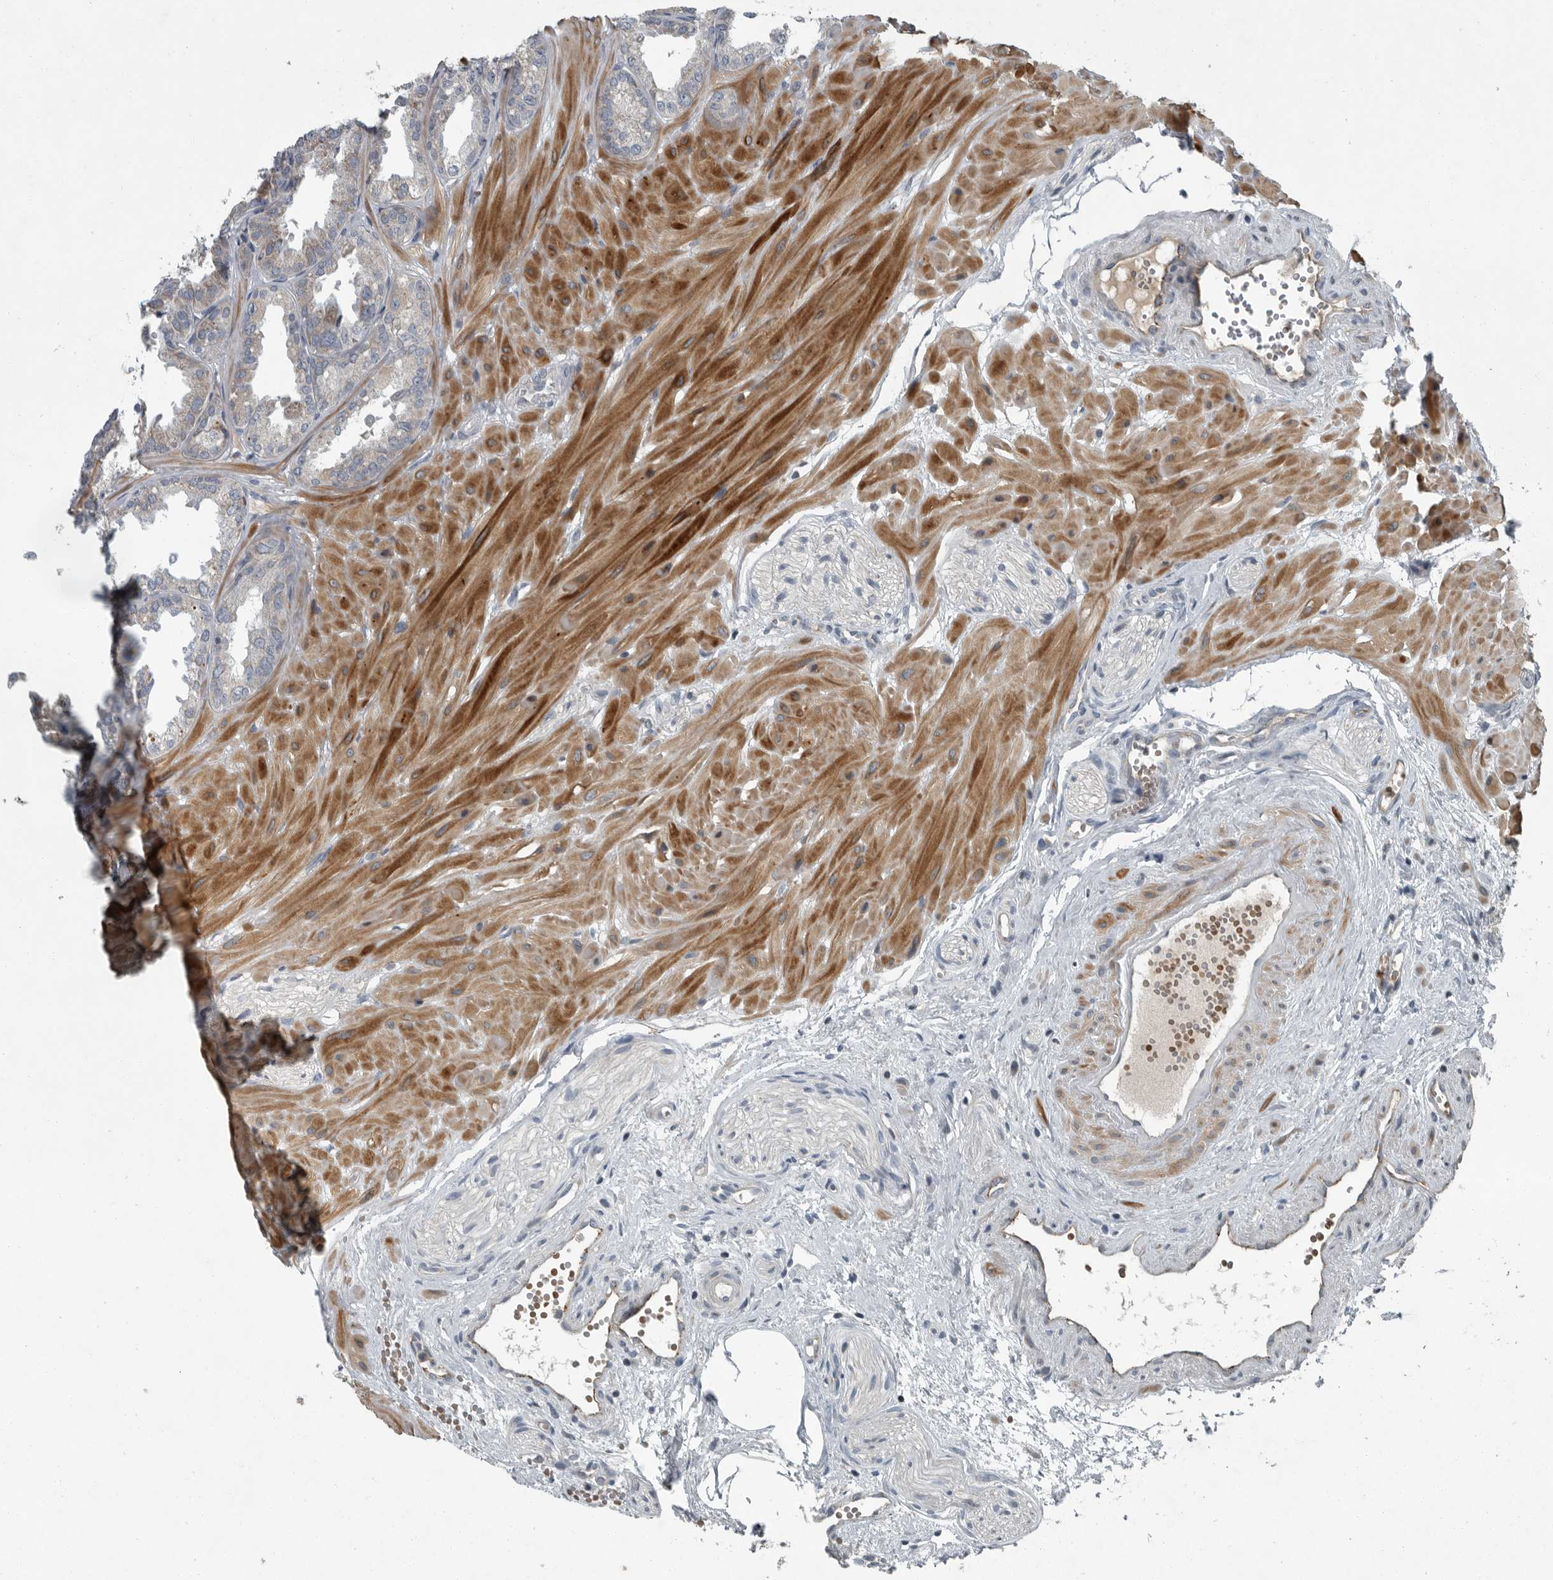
{"staining": {"intensity": "negative", "quantity": "none", "location": "none"}, "tissue": "seminal vesicle", "cell_type": "Glandular cells", "image_type": "normal", "snomed": [{"axis": "morphology", "description": "Normal tissue, NOS"}, {"axis": "topography", "description": "Prostate"}, {"axis": "topography", "description": "Seminal veicle"}], "caption": "Immunohistochemistry image of benign seminal vesicle stained for a protein (brown), which exhibits no staining in glandular cells.", "gene": "MPP3", "patient": {"sex": "male", "age": 51}}